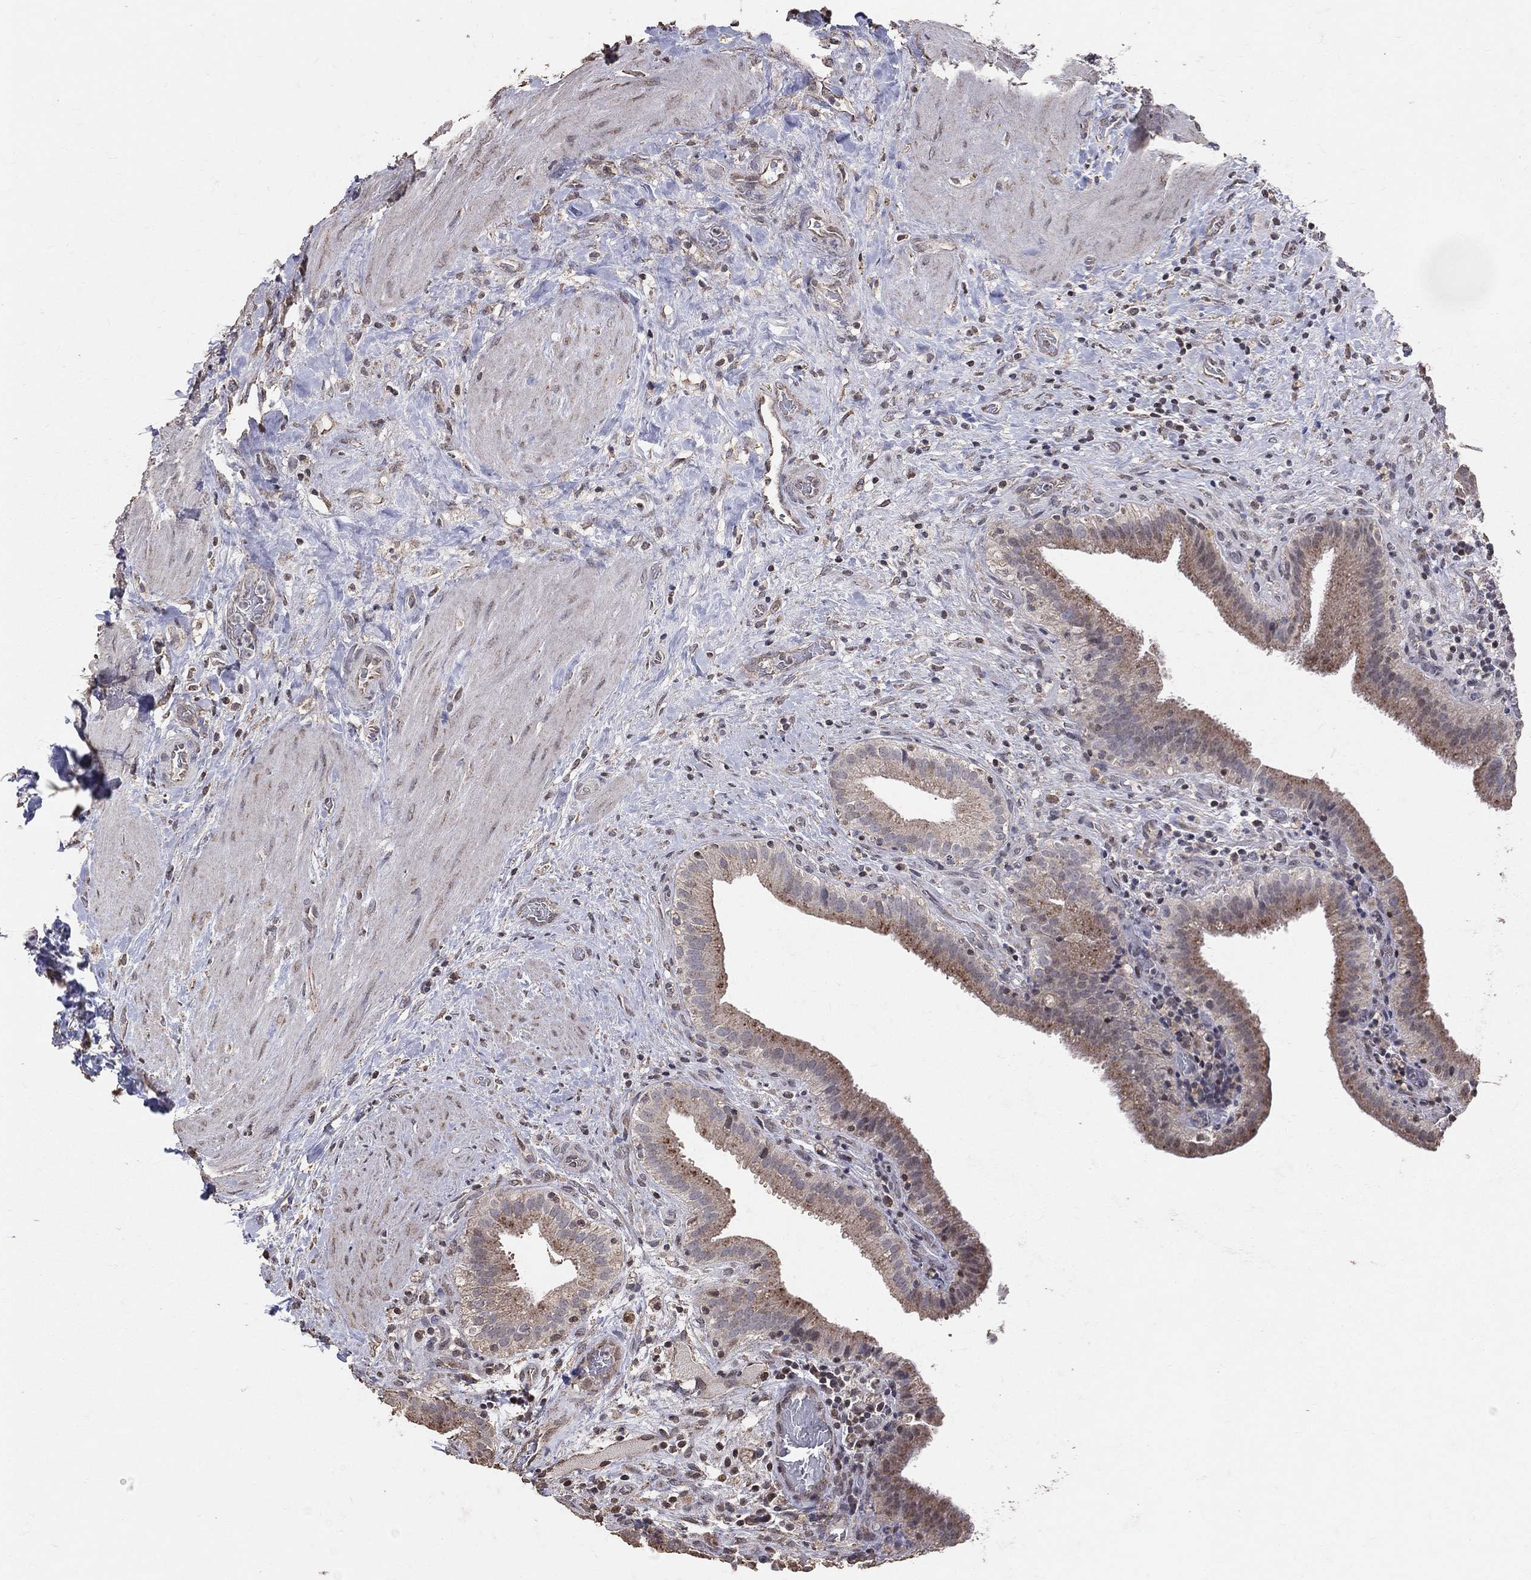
{"staining": {"intensity": "moderate", "quantity": "25%-75%", "location": "cytoplasmic/membranous"}, "tissue": "gallbladder", "cell_type": "Glandular cells", "image_type": "normal", "snomed": [{"axis": "morphology", "description": "Normal tissue, NOS"}, {"axis": "topography", "description": "Gallbladder"}], "caption": "Immunohistochemical staining of benign gallbladder shows medium levels of moderate cytoplasmic/membranous positivity in about 25%-75% of glandular cells. (brown staining indicates protein expression, while blue staining denotes nuclei).", "gene": "LY6K", "patient": {"sex": "male", "age": 62}}